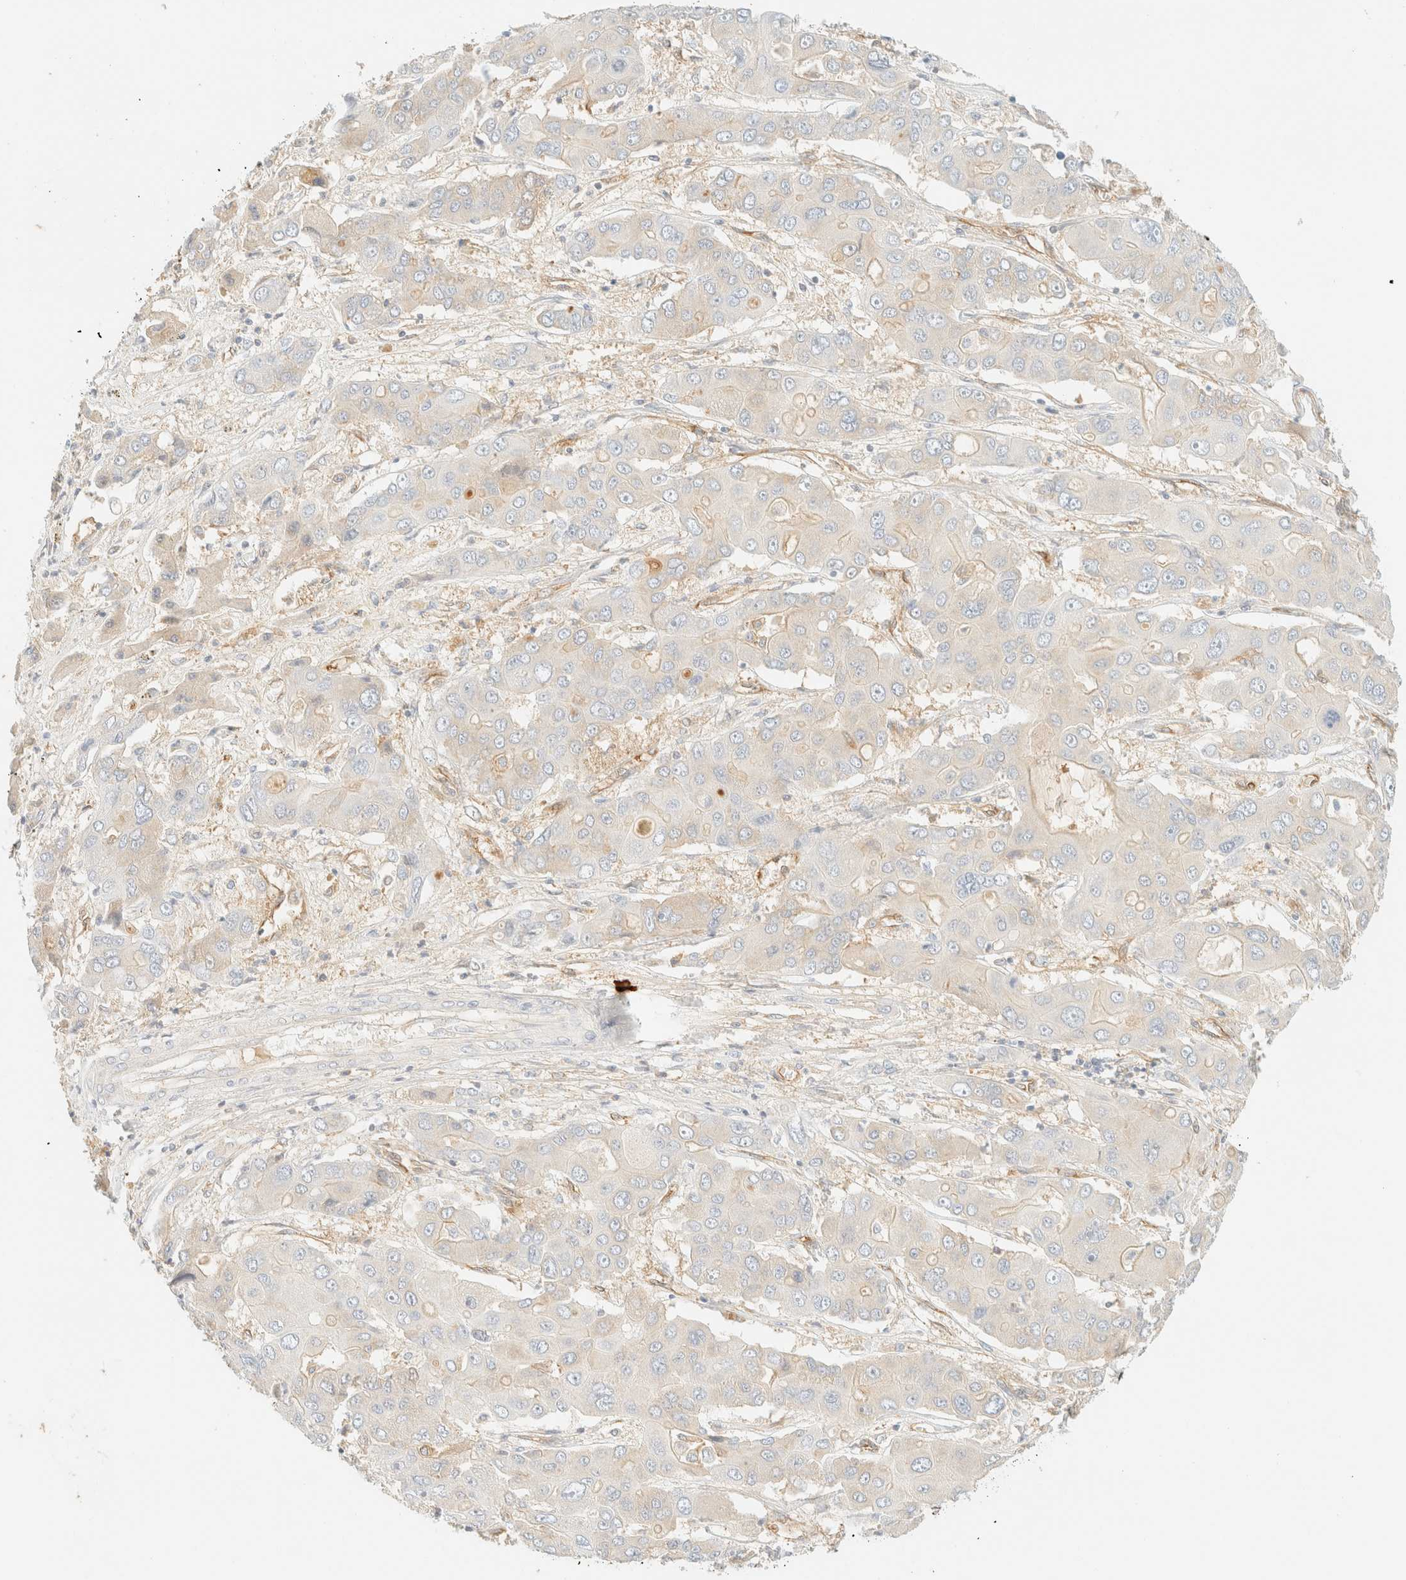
{"staining": {"intensity": "negative", "quantity": "none", "location": "none"}, "tissue": "liver cancer", "cell_type": "Tumor cells", "image_type": "cancer", "snomed": [{"axis": "morphology", "description": "Cholangiocarcinoma"}, {"axis": "topography", "description": "Liver"}], "caption": "This is an IHC histopathology image of liver cancer (cholangiocarcinoma). There is no positivity in tumor cells.", "gene": "FHOD1", "patient": {"sex": "male", "age": 67}}